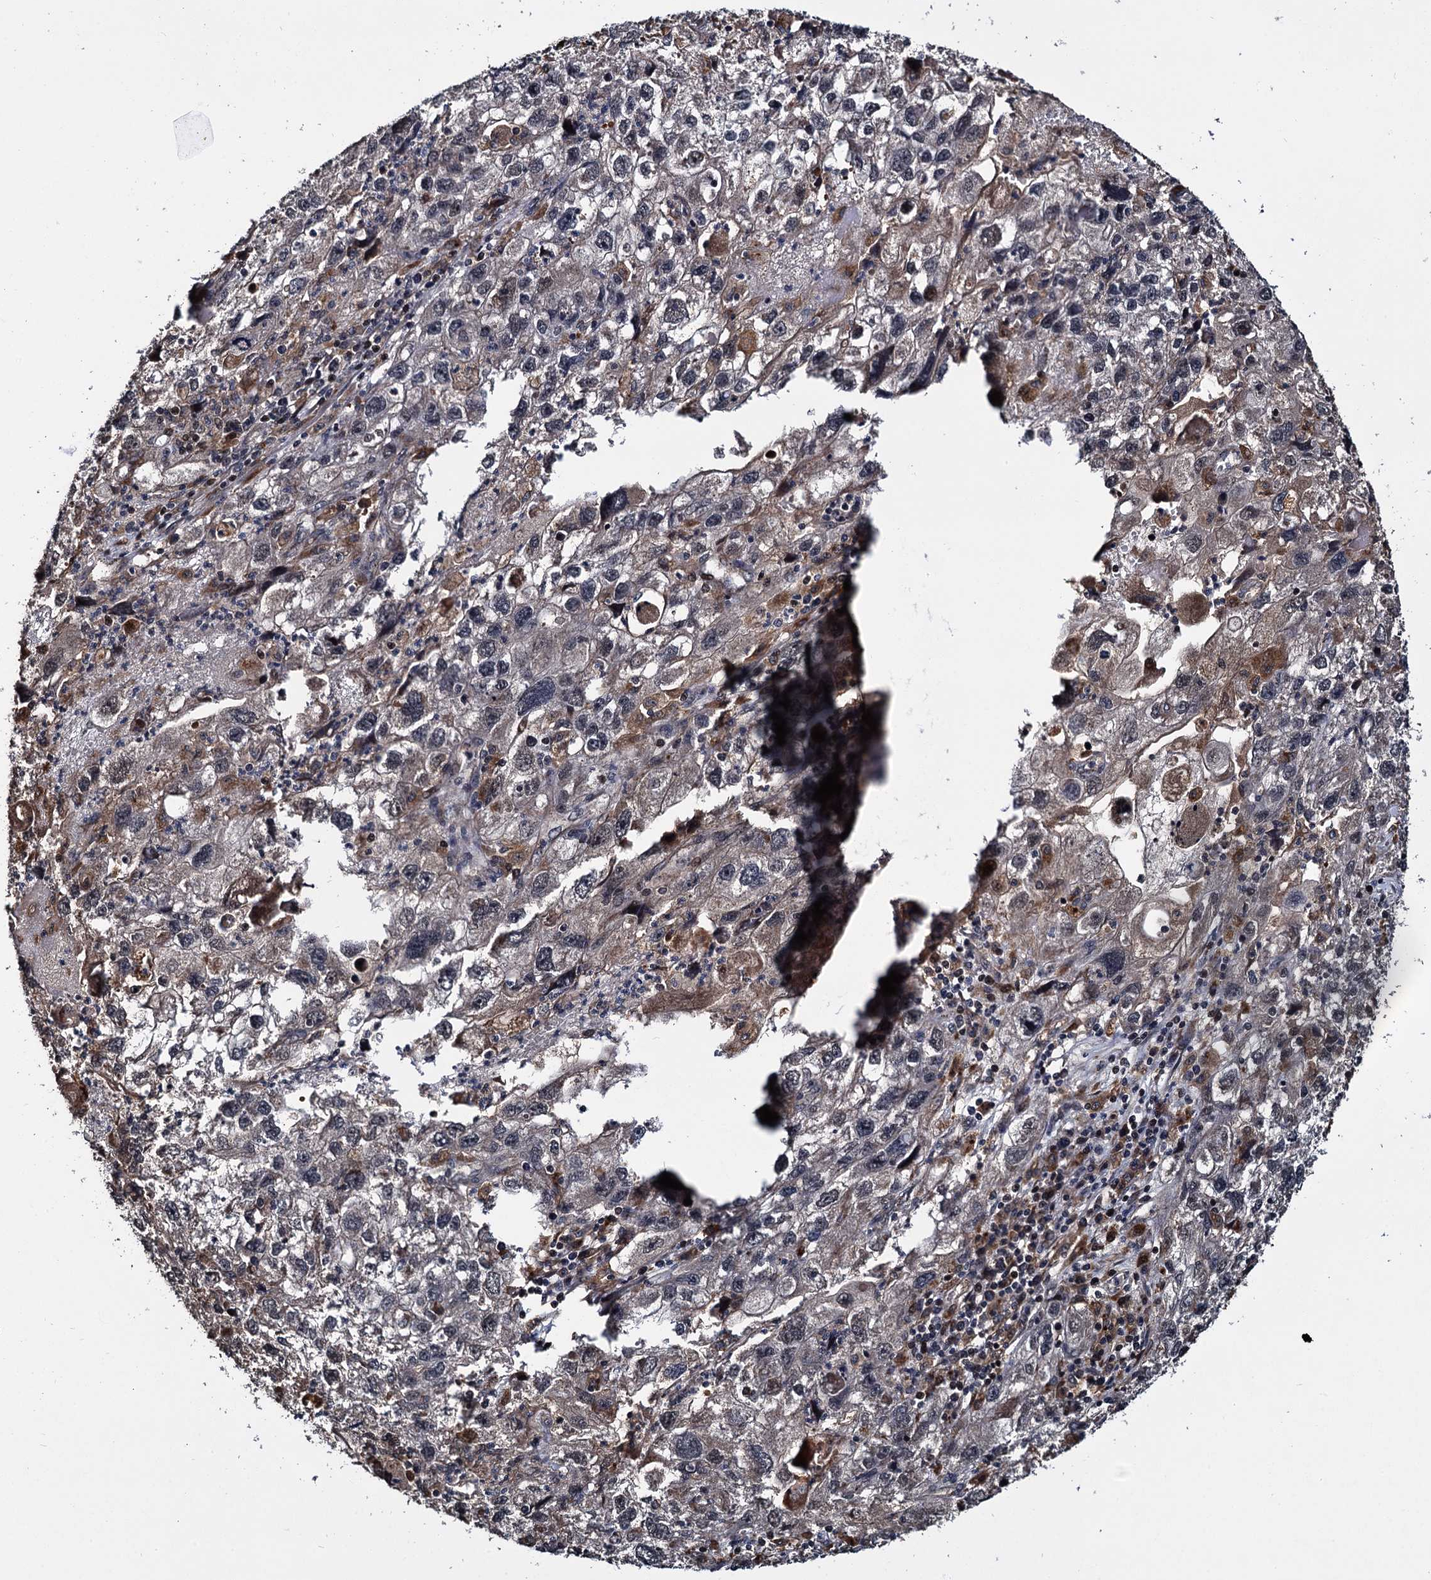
{"staining": {"intensity": "weak", "quantity": "<25%", "location": "cytoplasmic/membranous"}, "tissue": "endometrial cancer", "cell_type": "Tumor cells", "image_type": "cancer", "snomed": [{"axis": "morphology", "description": "Adenocarcinoma, NOS"}, {"axis": "topography", "description": "Endometrium"}], "caption": "The photomicrograph reveals no staining of tumor cells in endometrial cancer.", "gene": "CEP192", "patient": {"sex": "female", "age": 49}}